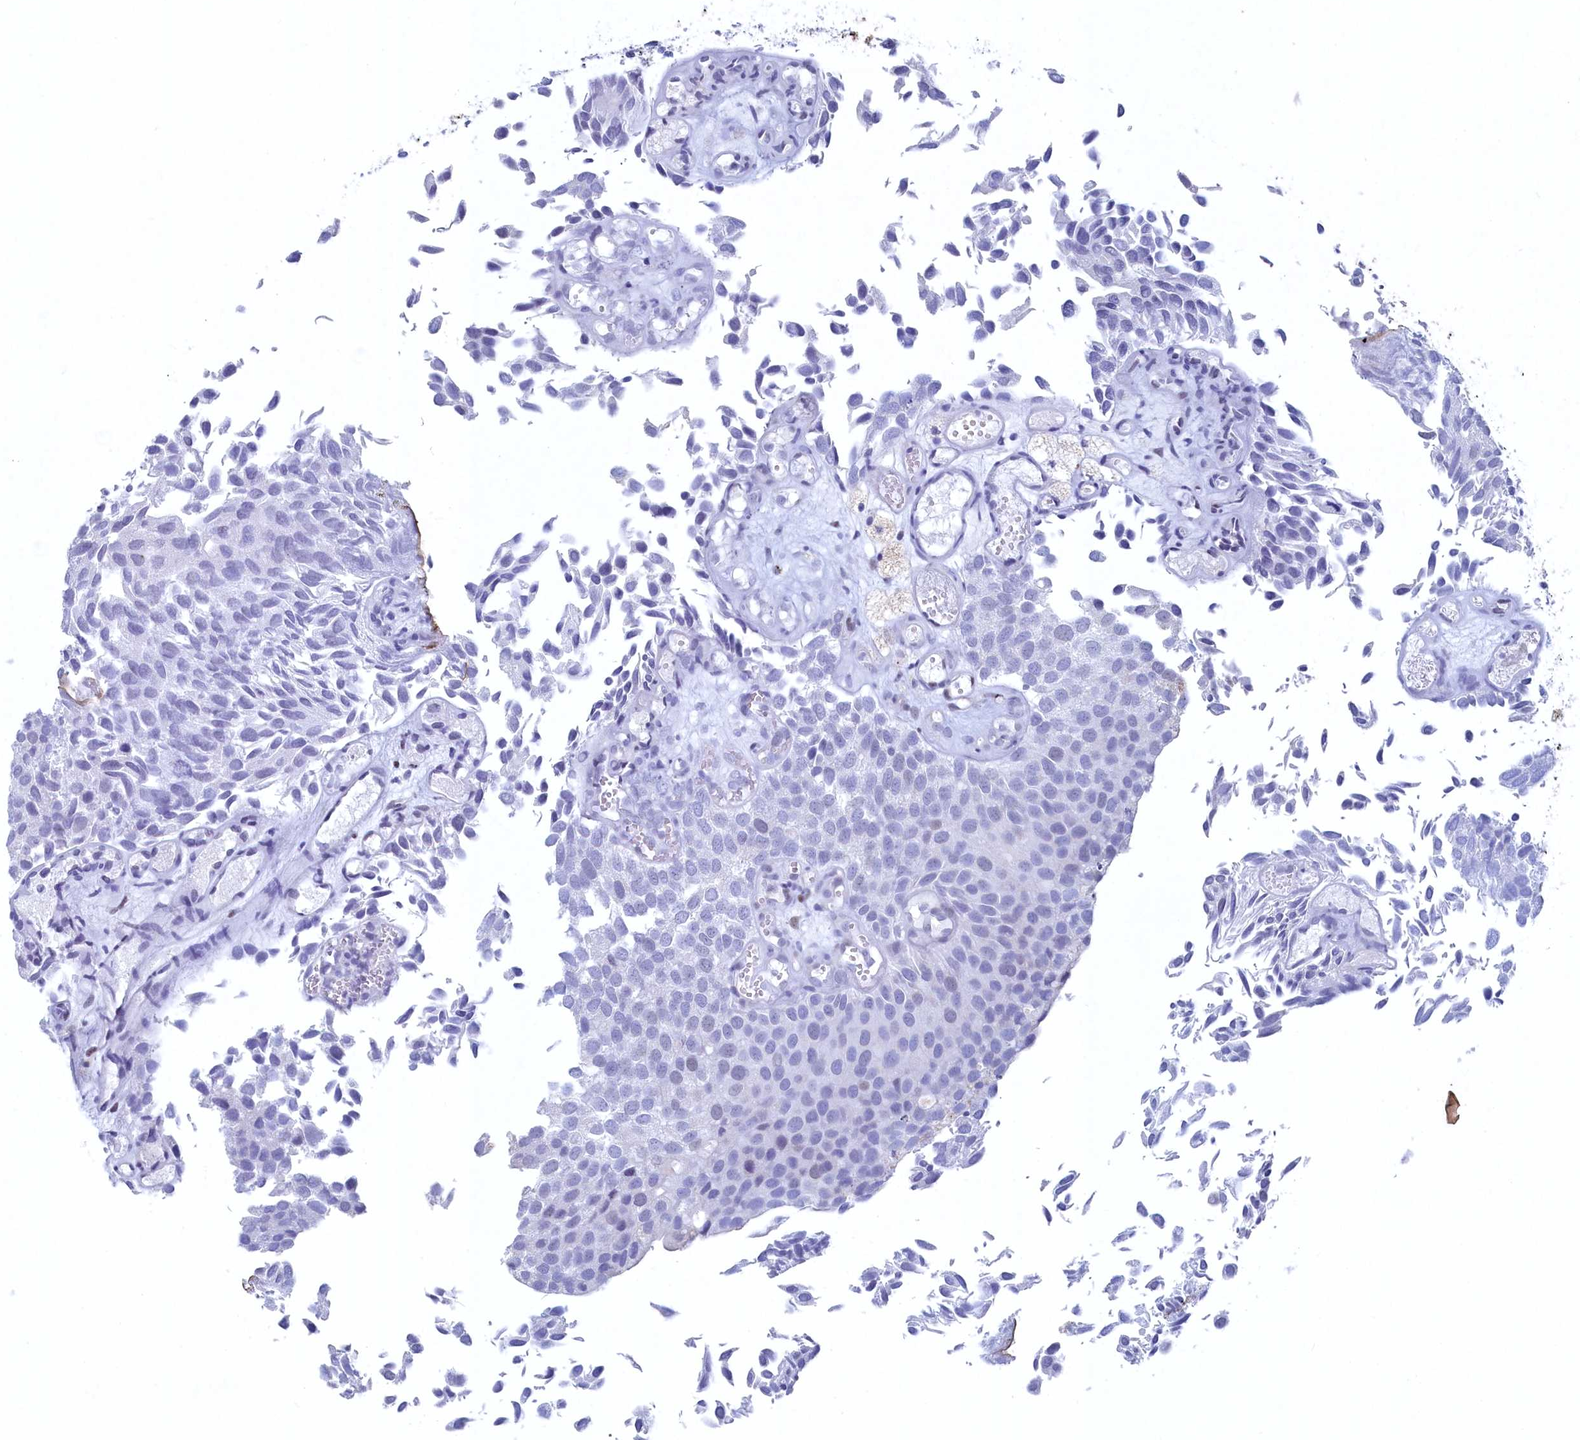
{"staining": {"intensity": "negative", "quantity": "none", "location": "none"}, "tissue": "urothelial cancer", "cell_type": "Tumor cells", "image_type": "cancer", "snomed": [{"axis": "morphology", "description": "Urothelial carcinoma, Low grade"}, {"axis": "topography", "description": "Urinary bladder"}], "caption": "Image shows no protein positivity in tumor cells of urothelial carcinoma (low-grade) tissue.", "gene": "WDR76", "patient": {"sex": "male", "age": 89}}